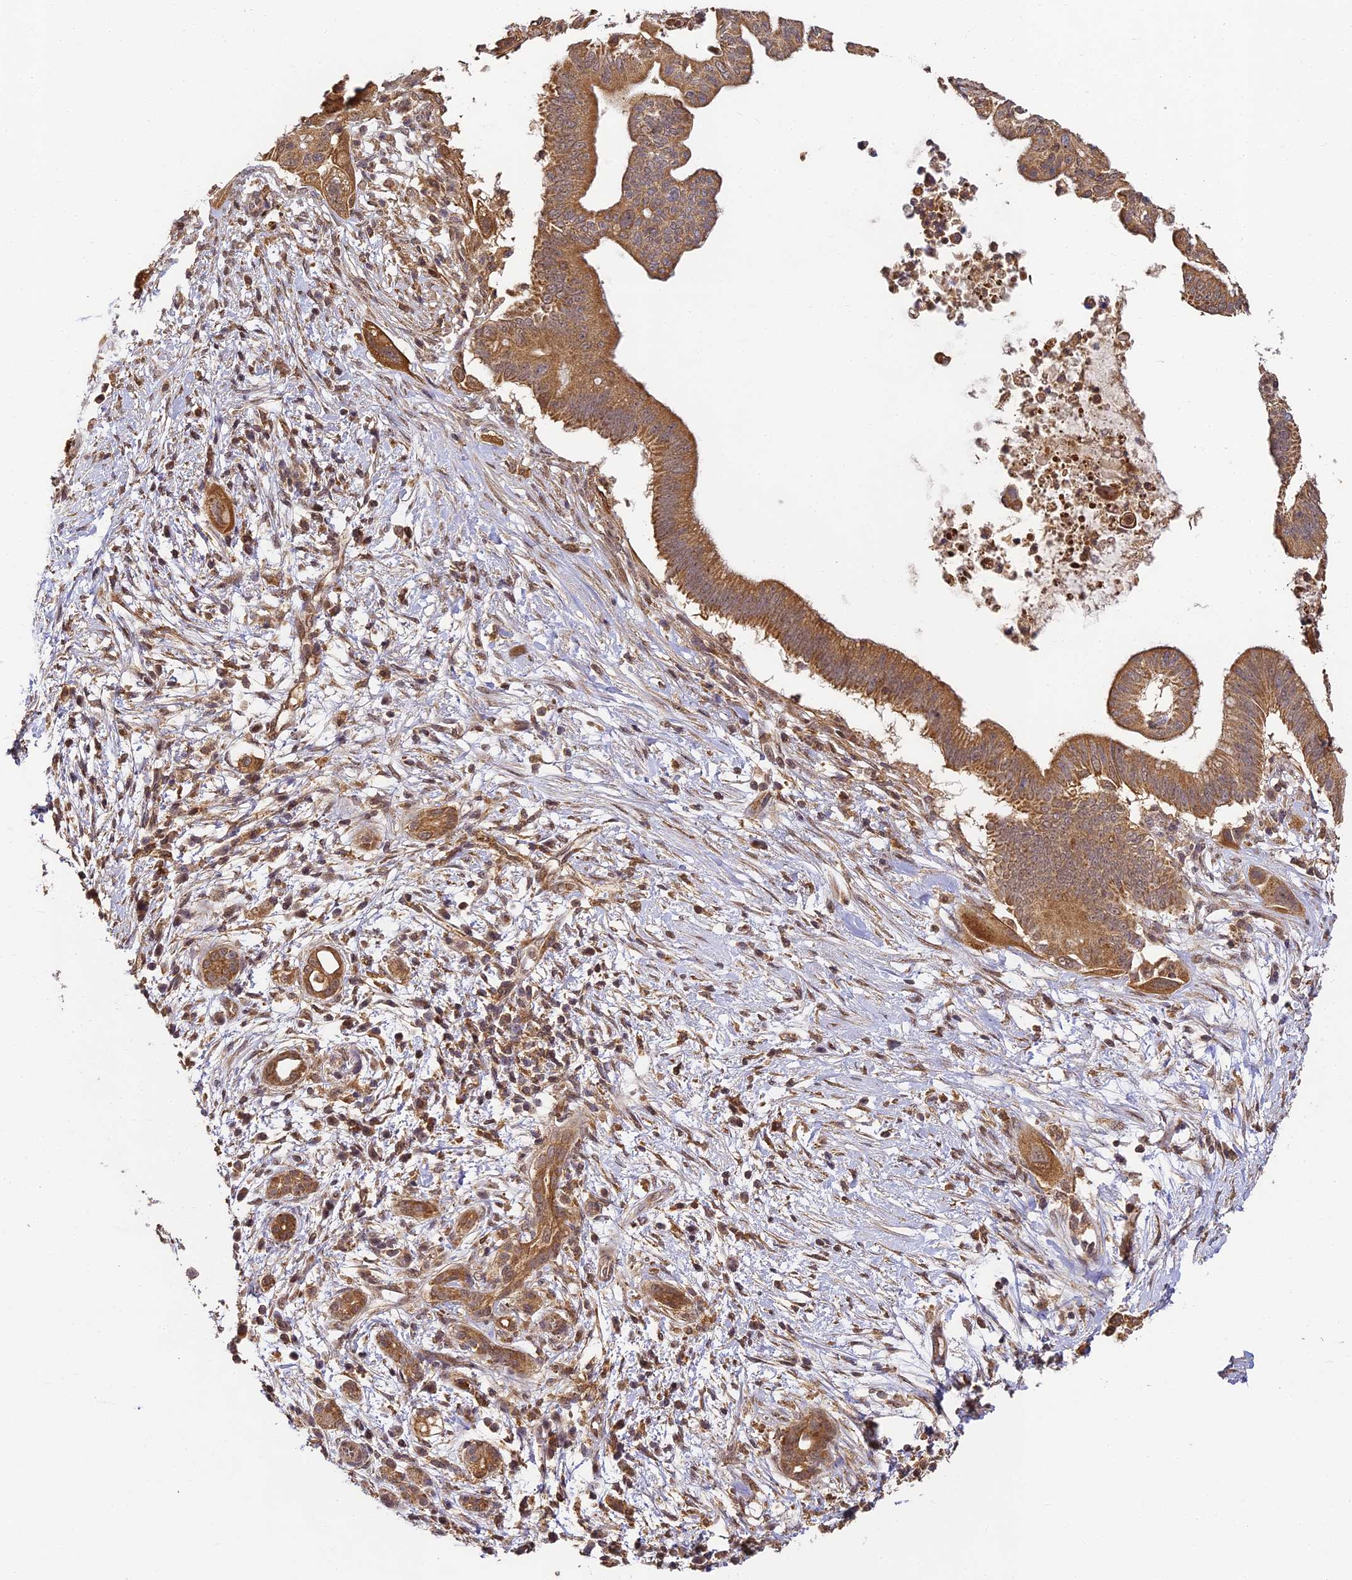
{"staining": {"intensity": "moderate", "quantity": ">75%", "location": "cytoplasmic/membranous"}, "tissue": "pancreatic cancer", "cell_type": "Tumor cells", "image_type": "cancer", "snomed": [{"axis": "morphology", "description": "Adenocarcinoma, NOS"}, {"axis": "topography", "description": "Pancreas"}], "caption": "The image reveals immunohistochemical staining of adenocarcinoma (pancreatic). There is moderate cytoplasmic/membranous staining is seen in approximately >75% of tumor cells. Using DAB (3,3'-diaminobenzidine) (brown) and hematoxylin (blue) stains, captured at high magnification using brightfield microscopy.", "gene": "ZNF443", "patient": {"sex": "male", "age": 68}}